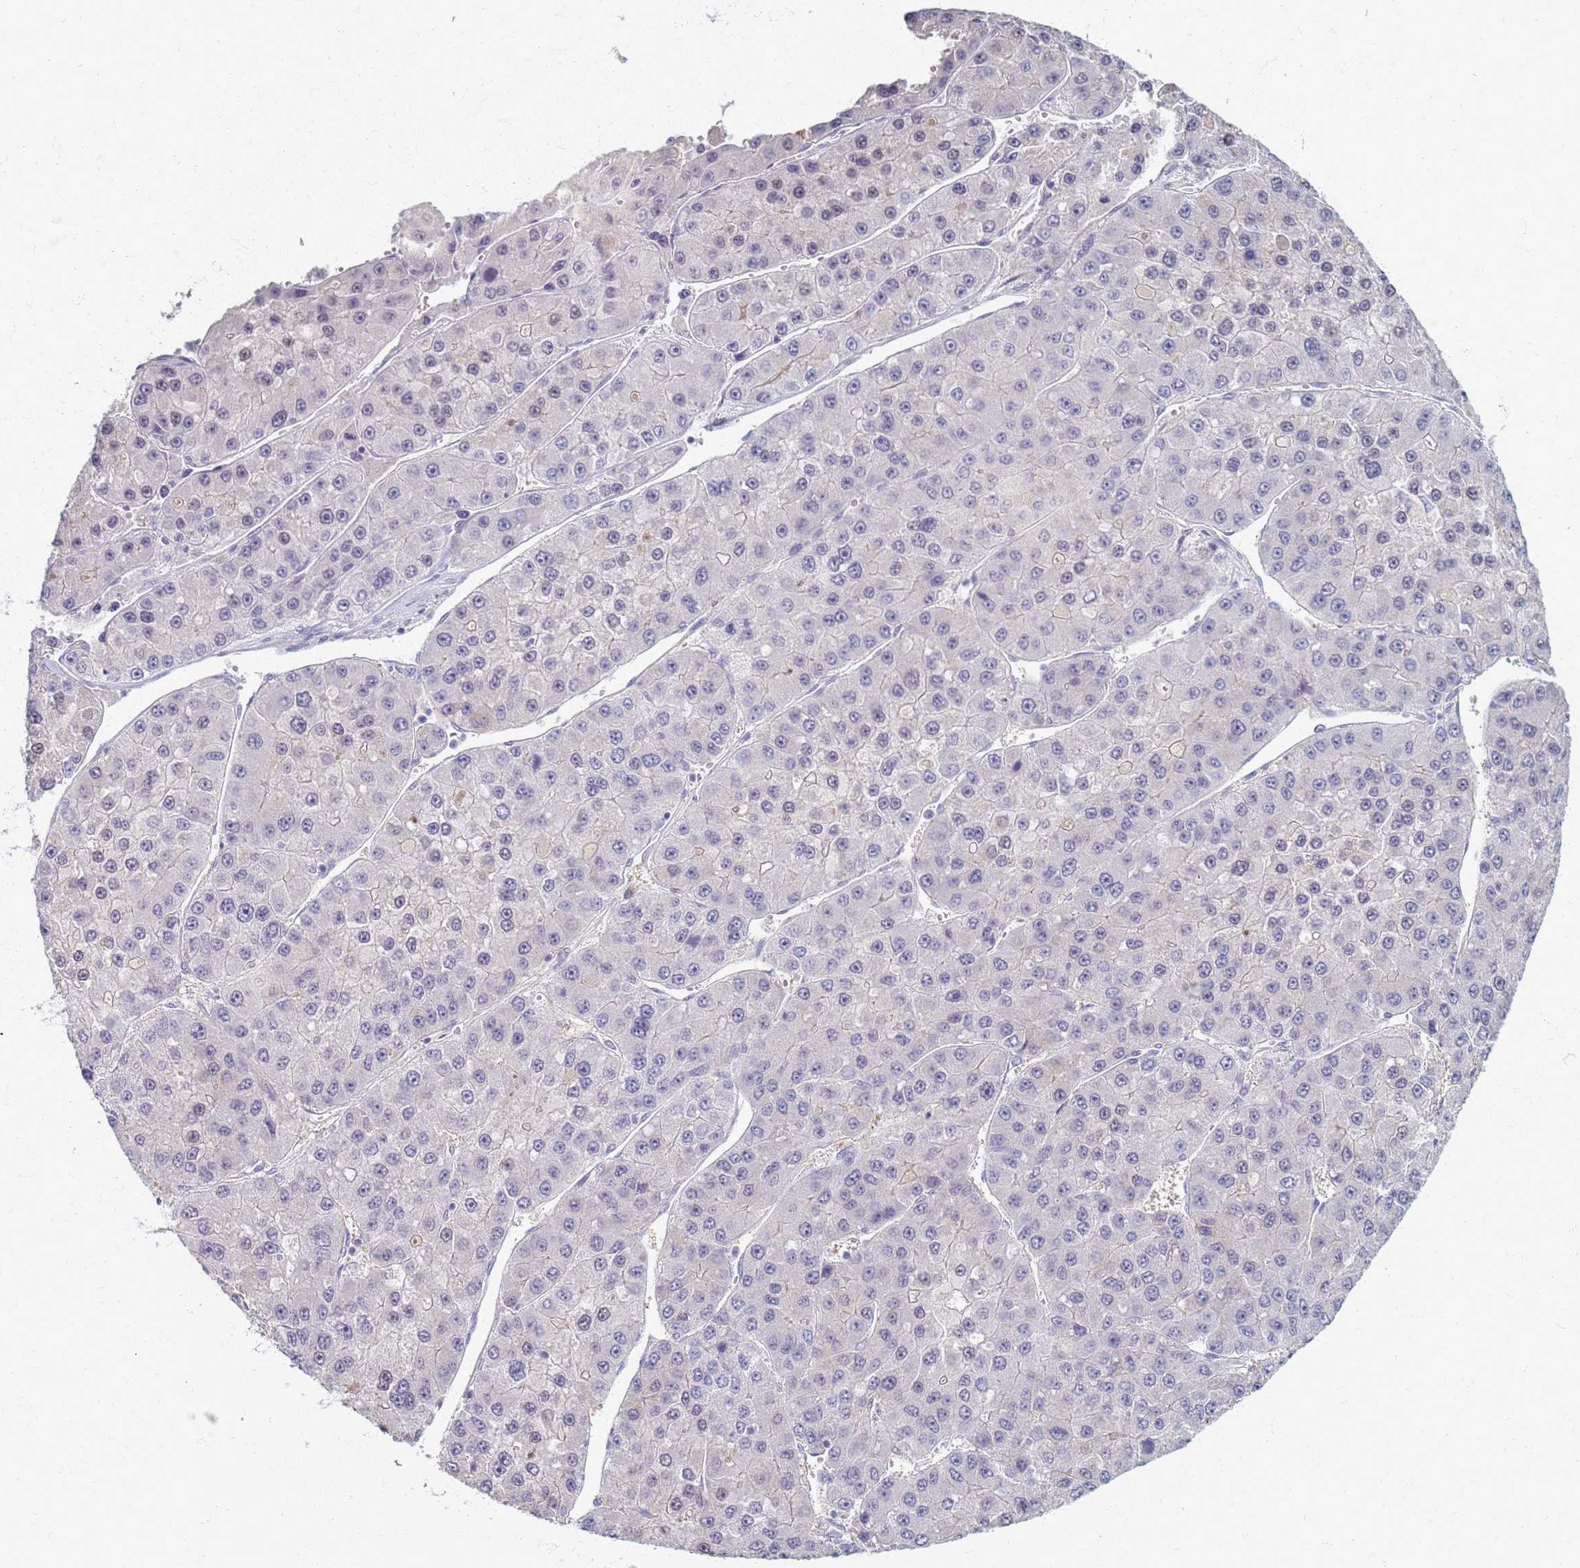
{"staining": {"intensity": "negative", "quantity": "none", "location": "none"}, "tissue": "liver cancer", "cell_type": "Tumor cells", "image_type": "cancer", "snomed": [{"axis": "morphology", "description": "Carcinoma, Hepatocellular, NOS"}, {"axis": "topography", "description": "Liver"}], "caption": "IHC micrograph of liver hepatocellular carcinoma stained for a protein (brown), which reveals no positivity in tumor cells.", "gene": "CLCA2", "patient": {"sex": "female", "age": 73}}